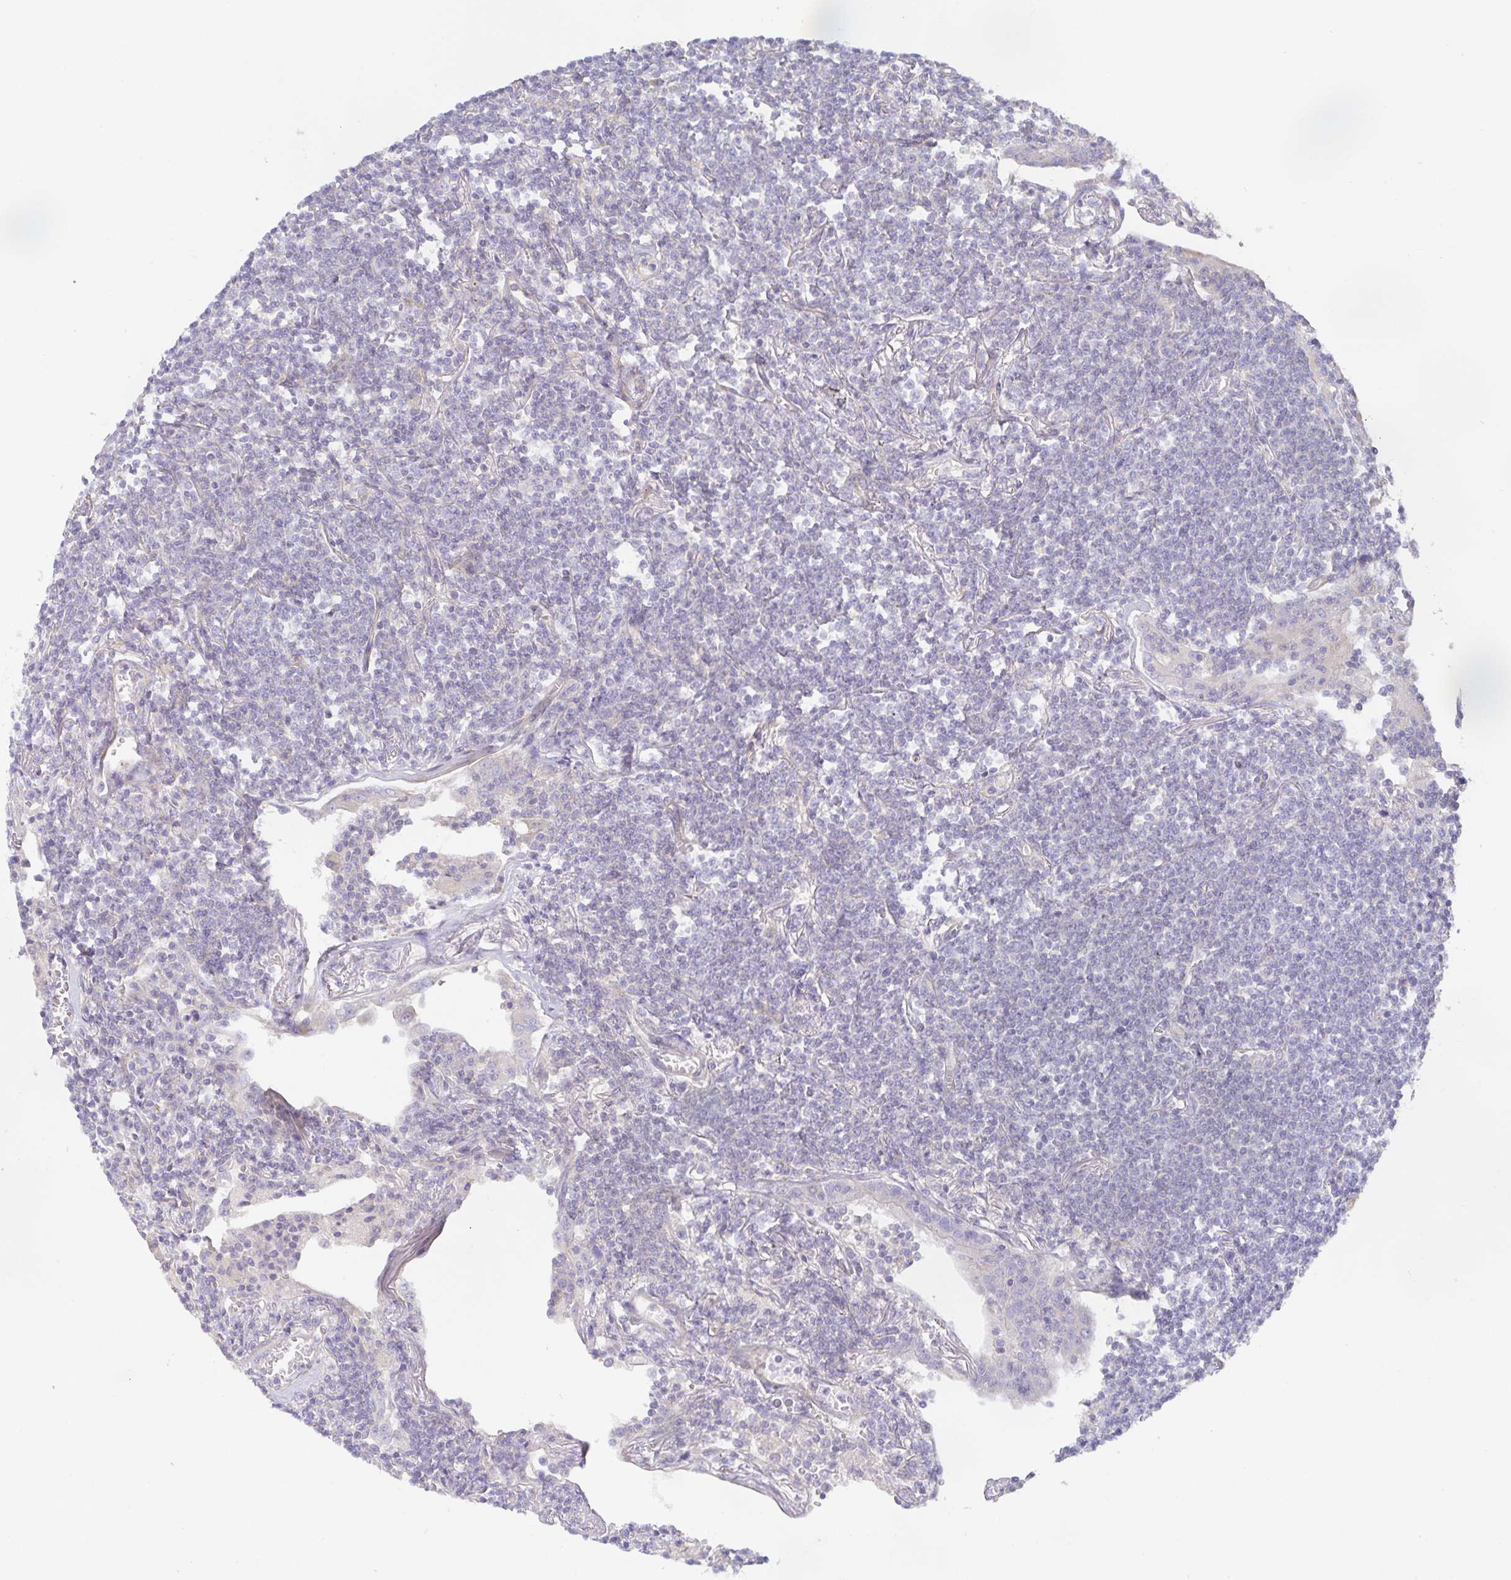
{"staining": {"intensity": "negative", "quantity": "none", "location": "none"}, "tissue": "lymphoma", "cell_type": "Tumor cells", "image_type": "cancer", "snomed": [{"axis": "morphology", "description": "Malignant lymphoma, non-Hodgkin's type, Low grade"}, {"axis": "topography", "description": "Lung"}], "caption": "There is no significant staining in tumor cells of low-grade malignant lymphoma, non-Hodgkin's type.", "gene": "METTL22", "patient": {"sex": "female", "age": 71}}